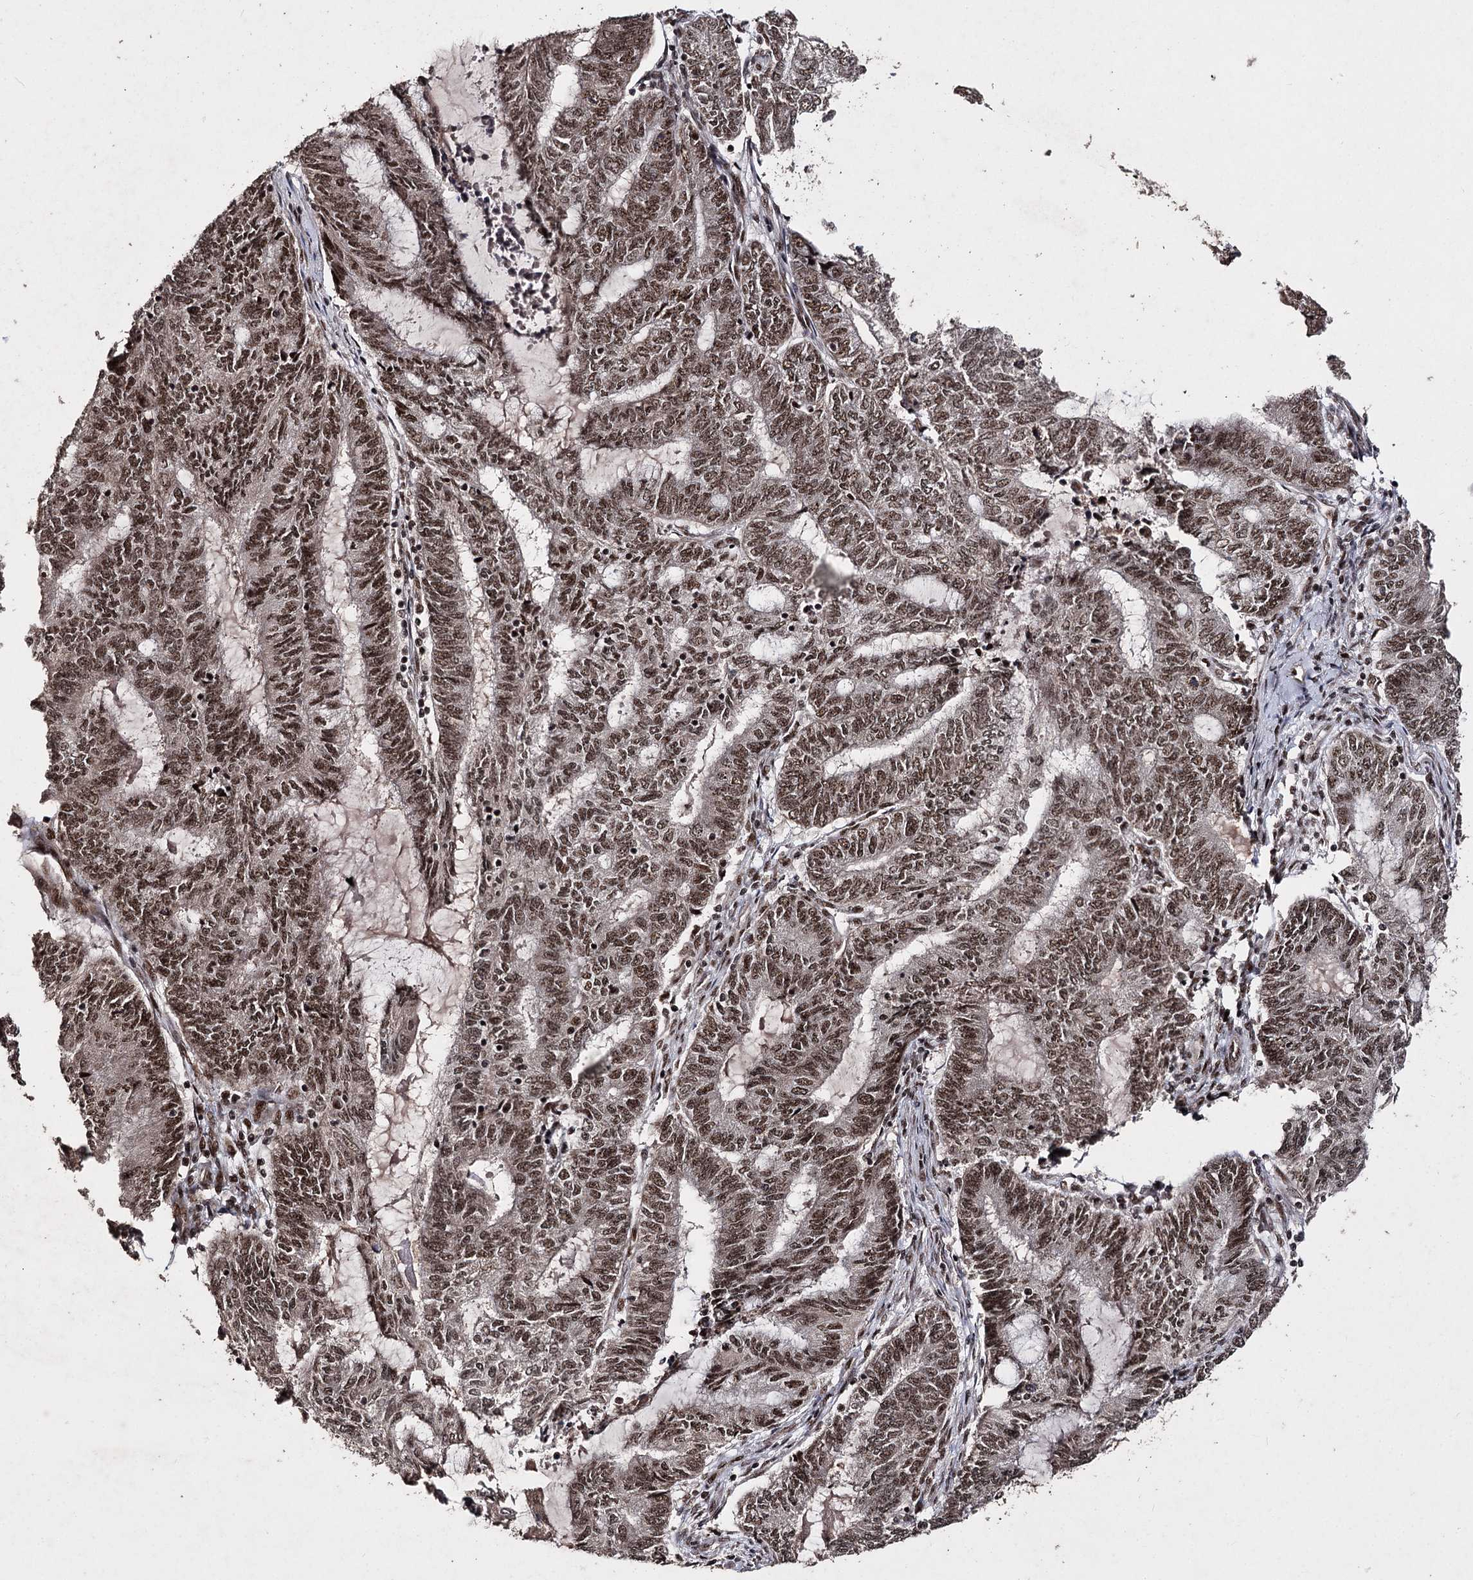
{"staining": {"intensity": "moderate", "quantity": ">75%", "location": "nuclear"}, "tissue": "endometrial cancer", "cell_type": "Tumor cells", "image_type": "cancer", "snomed": [{"axis": "morphology", "description": "Adenocarcinoma, NOS"}, {"axis": "topography", "description": "Uterus"}, {"axis": "topography", "description": "Endometrium"}], "caption": "Moderate nuclear protein staining is seen in approximately >75% of tumor cells in endometrial cancer.", "gene": "U2SURP", "patient": {"sex": "female", "age": 70}}